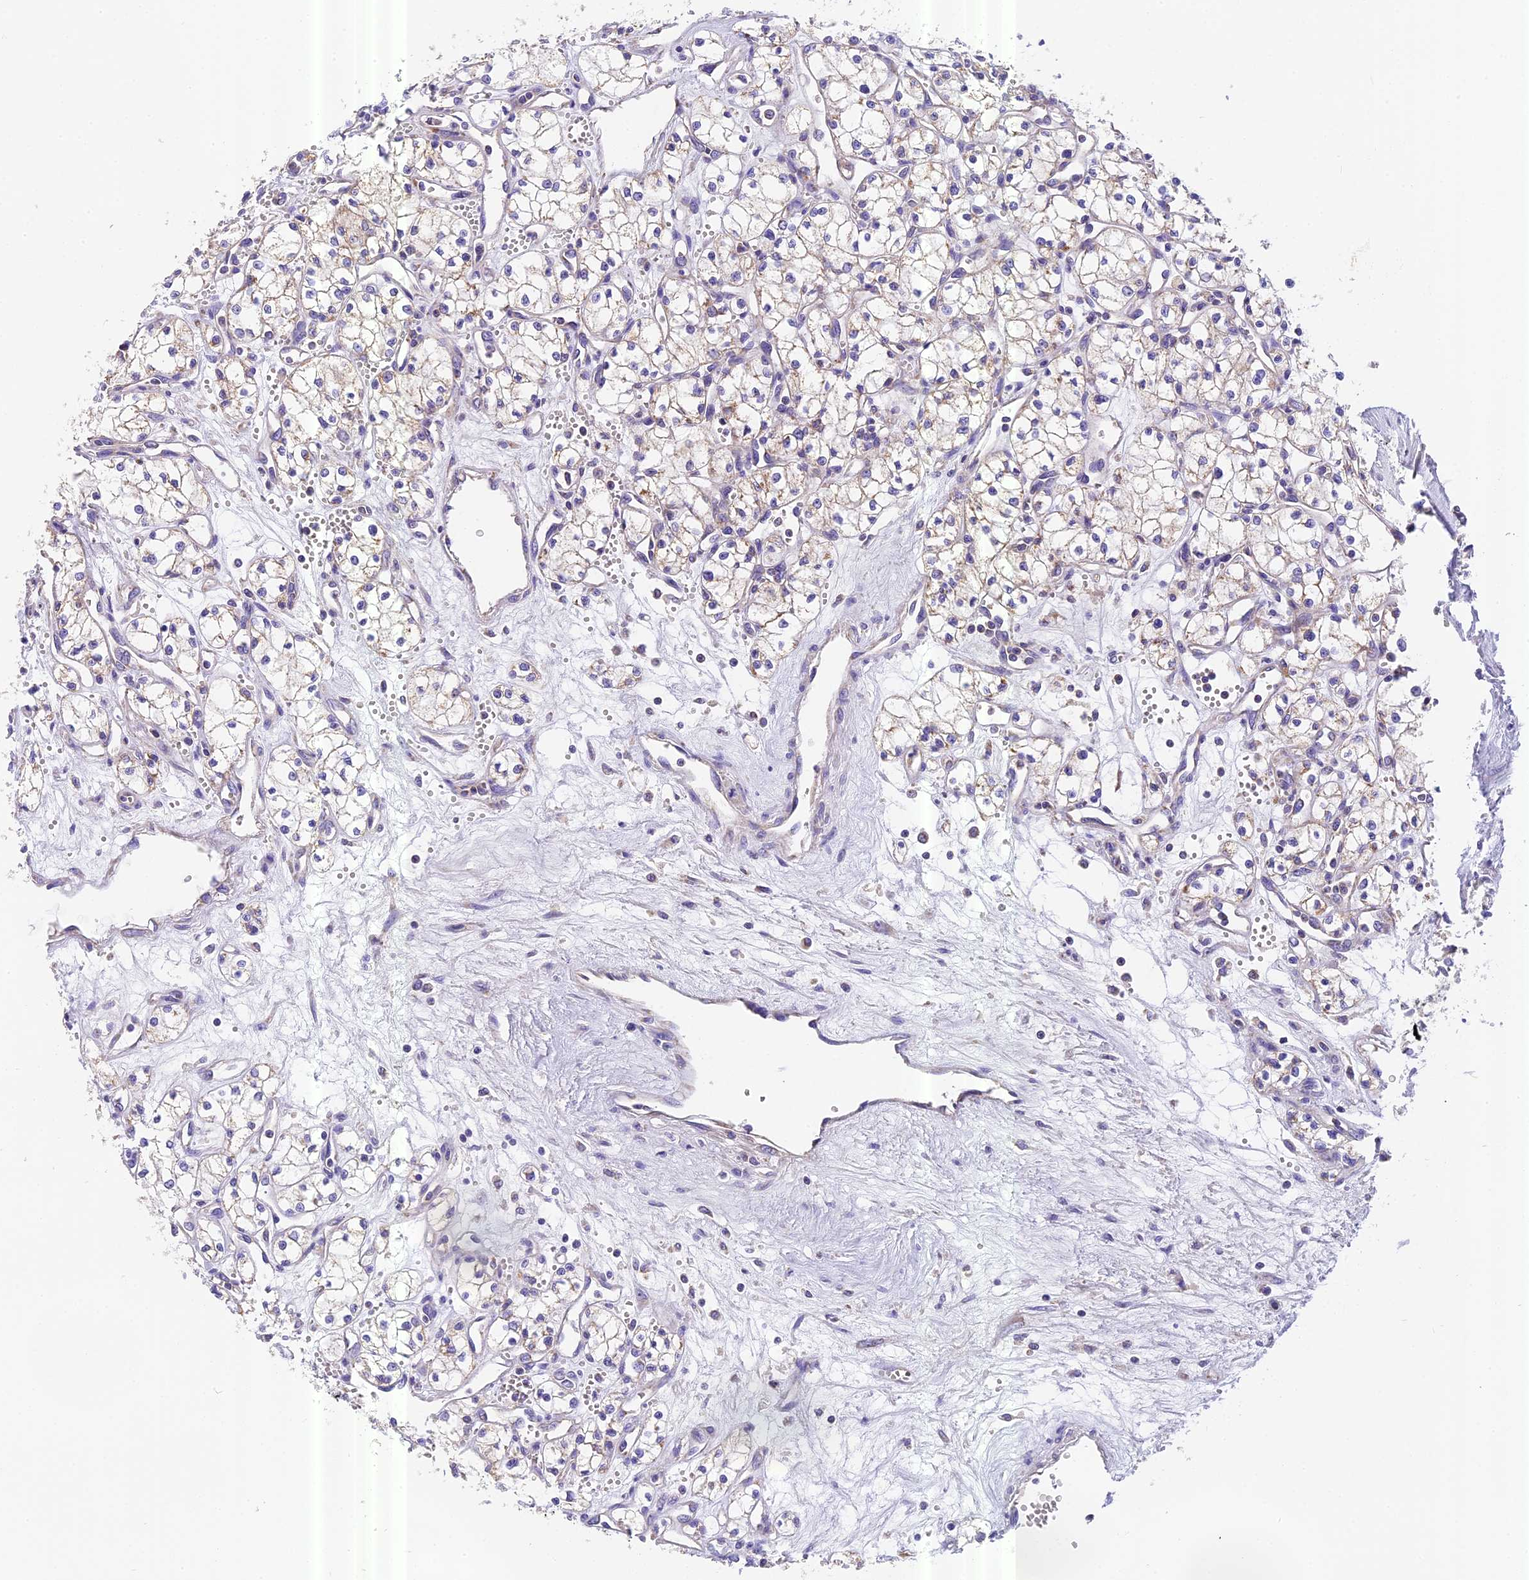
{"staining": {"intensity": "negative", "quantity": "none", "location": "none"}, "tissue": "renal cancer", "cell_type": "Tumor cells", "image_type": "cancer", "snomed": [{"axis": "morphology", "description": "Adenocarcinoma, NOS"}, {"axis": "topography", "description": "Kidney"}], "caption": "Immunohistochemical staining of renal cancer (adenocarcinoma) exhibits no significant positivity in tumor cells.", "gene": "MGME1", "patient": {"sex": "male", "age": 59}}